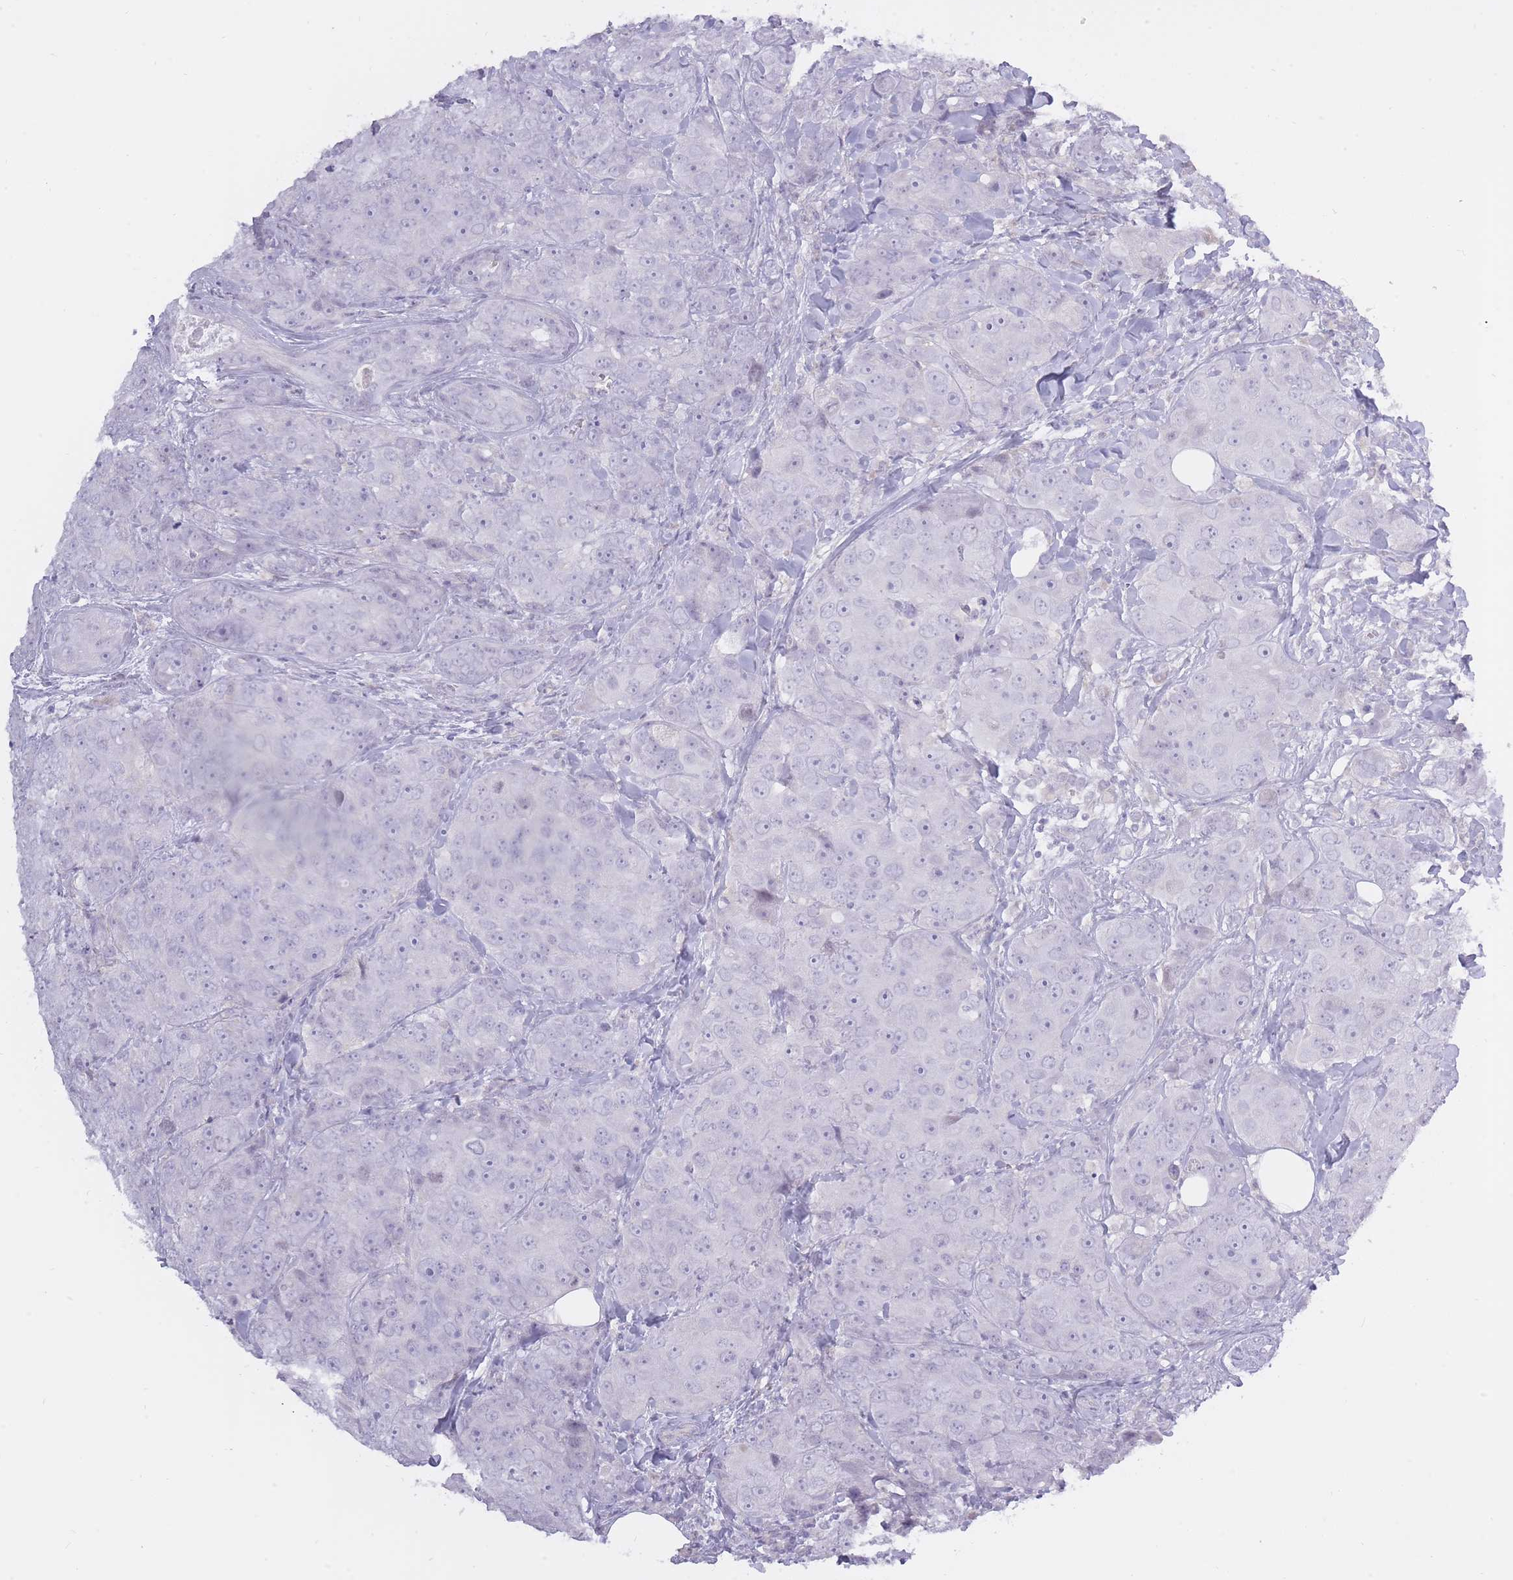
{"staining": {"intensity": "negative", "quantity": "none", "location": "none"}, "tissue": "breast cancer", "cell_type": "Tumor cells", "image_type": "cancer", "snomed": [{"axis": "morphology", "description": "Duct carcinoma"}, {"axis": "topography", "description": "Breast"}], "caption": "The photomicrograph exhibits no significant staining in tumor cells of breast cancer (intraductal carcinoma).", "gene": "BDKRB2", "patient": {"sex": "female", "age": 43}}